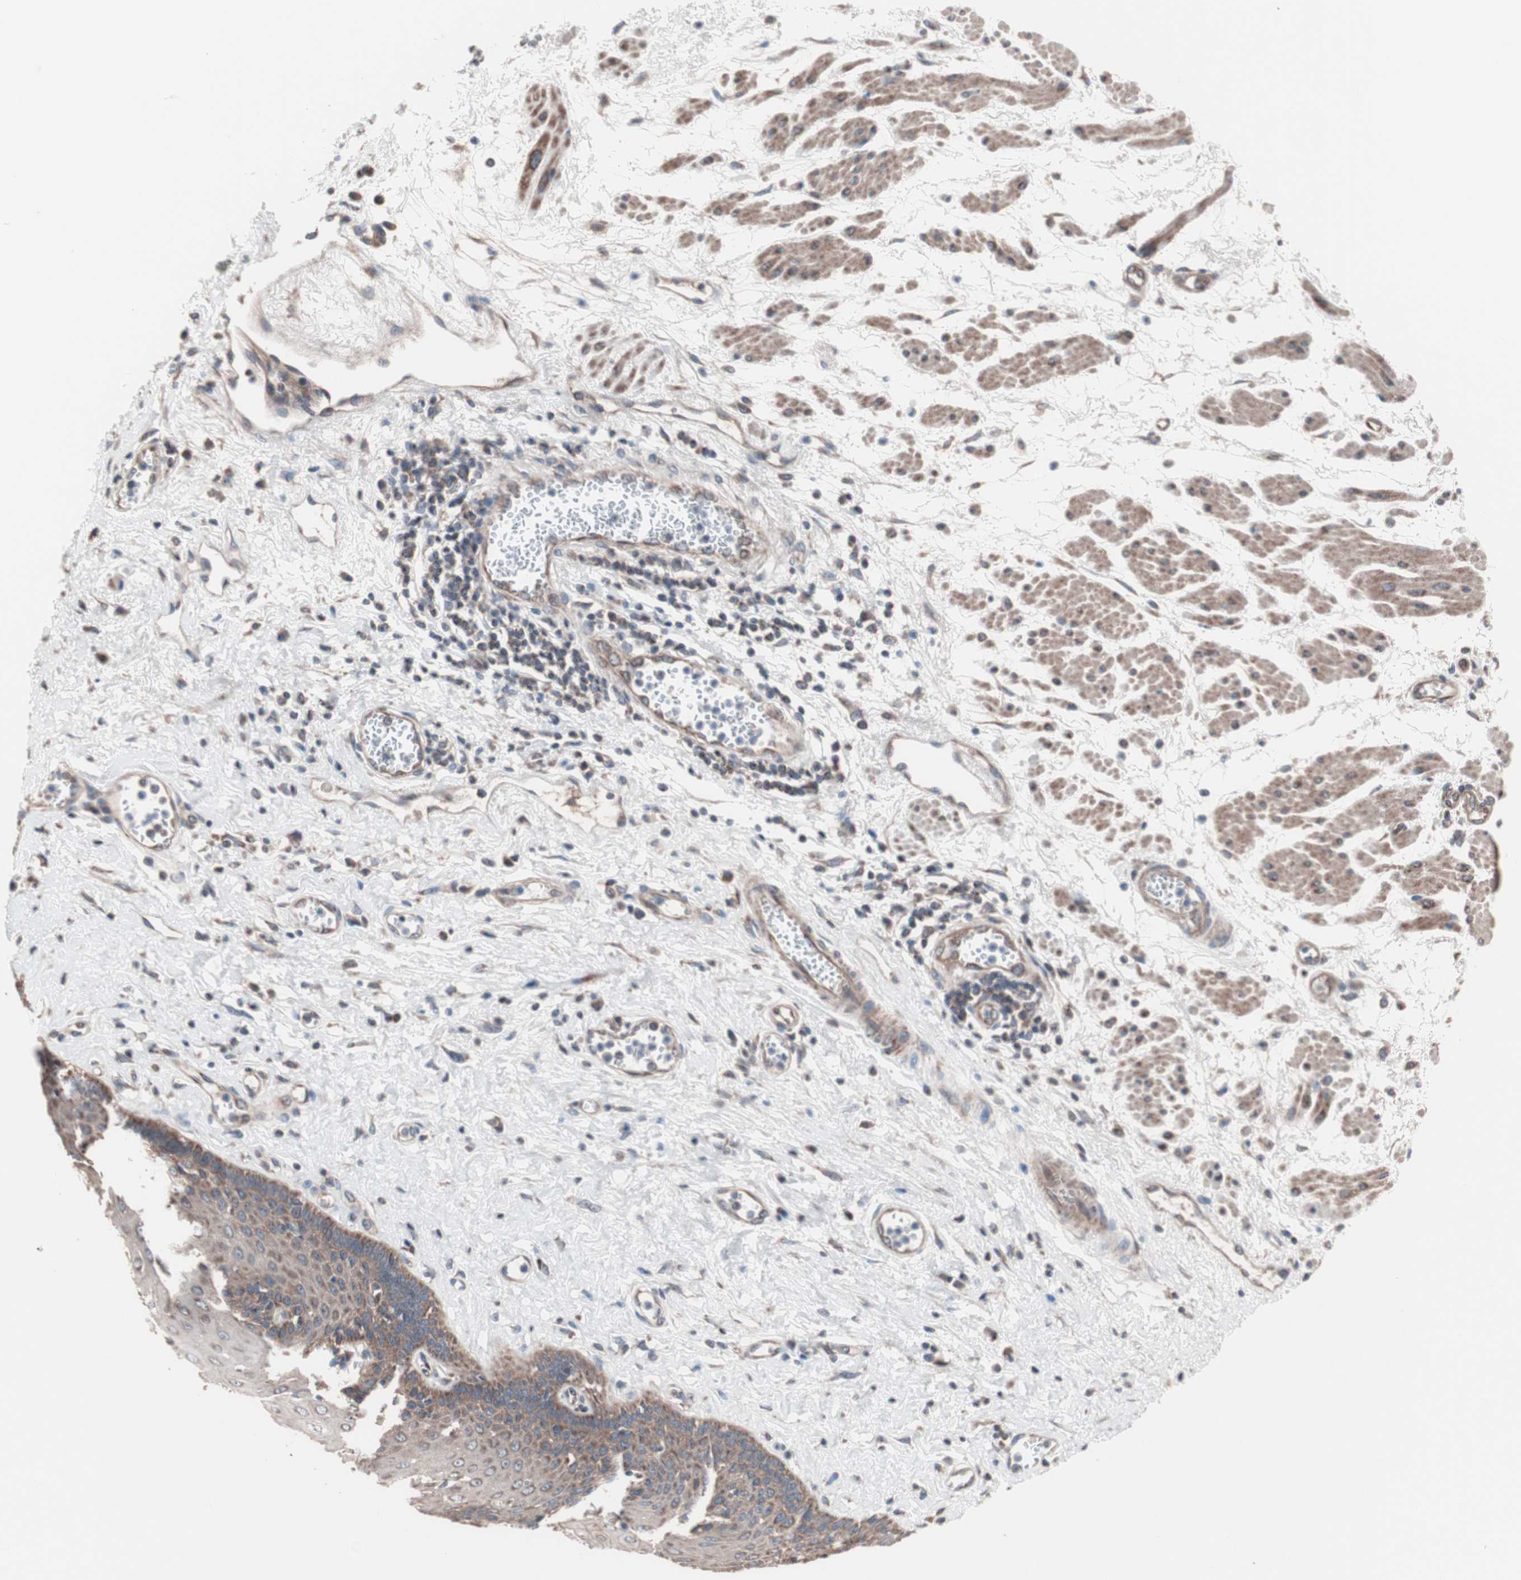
{"staining": {"intensity": "moderate", "quantity": ">75%", "location": "cytoplasmic/membranous"}, "tissue": "esophagus", "cell_type": "Squamous epithelial cells", "image_type": "normal", "snomed": [{"axis": "morphology", "description": "Normal tissue, NOS"}, {"axis": "morphology", "description": "Squamous cell carcinoma, NOS"}, {"axis": "topography", "description": "Esophagus"}], "caption": "Protein analysis of unremarkable esophagus shows moderate cytoplasmic/membranous positivity in approximately >75% of squamous epithelial cells. The staining was performed using DAB, with brown indicating positive protein expression. Nuclei are stained blue with hematoxylin.", "gene": "CTTNBP2NL", "patient": {"sex": "male", "age": 65}}